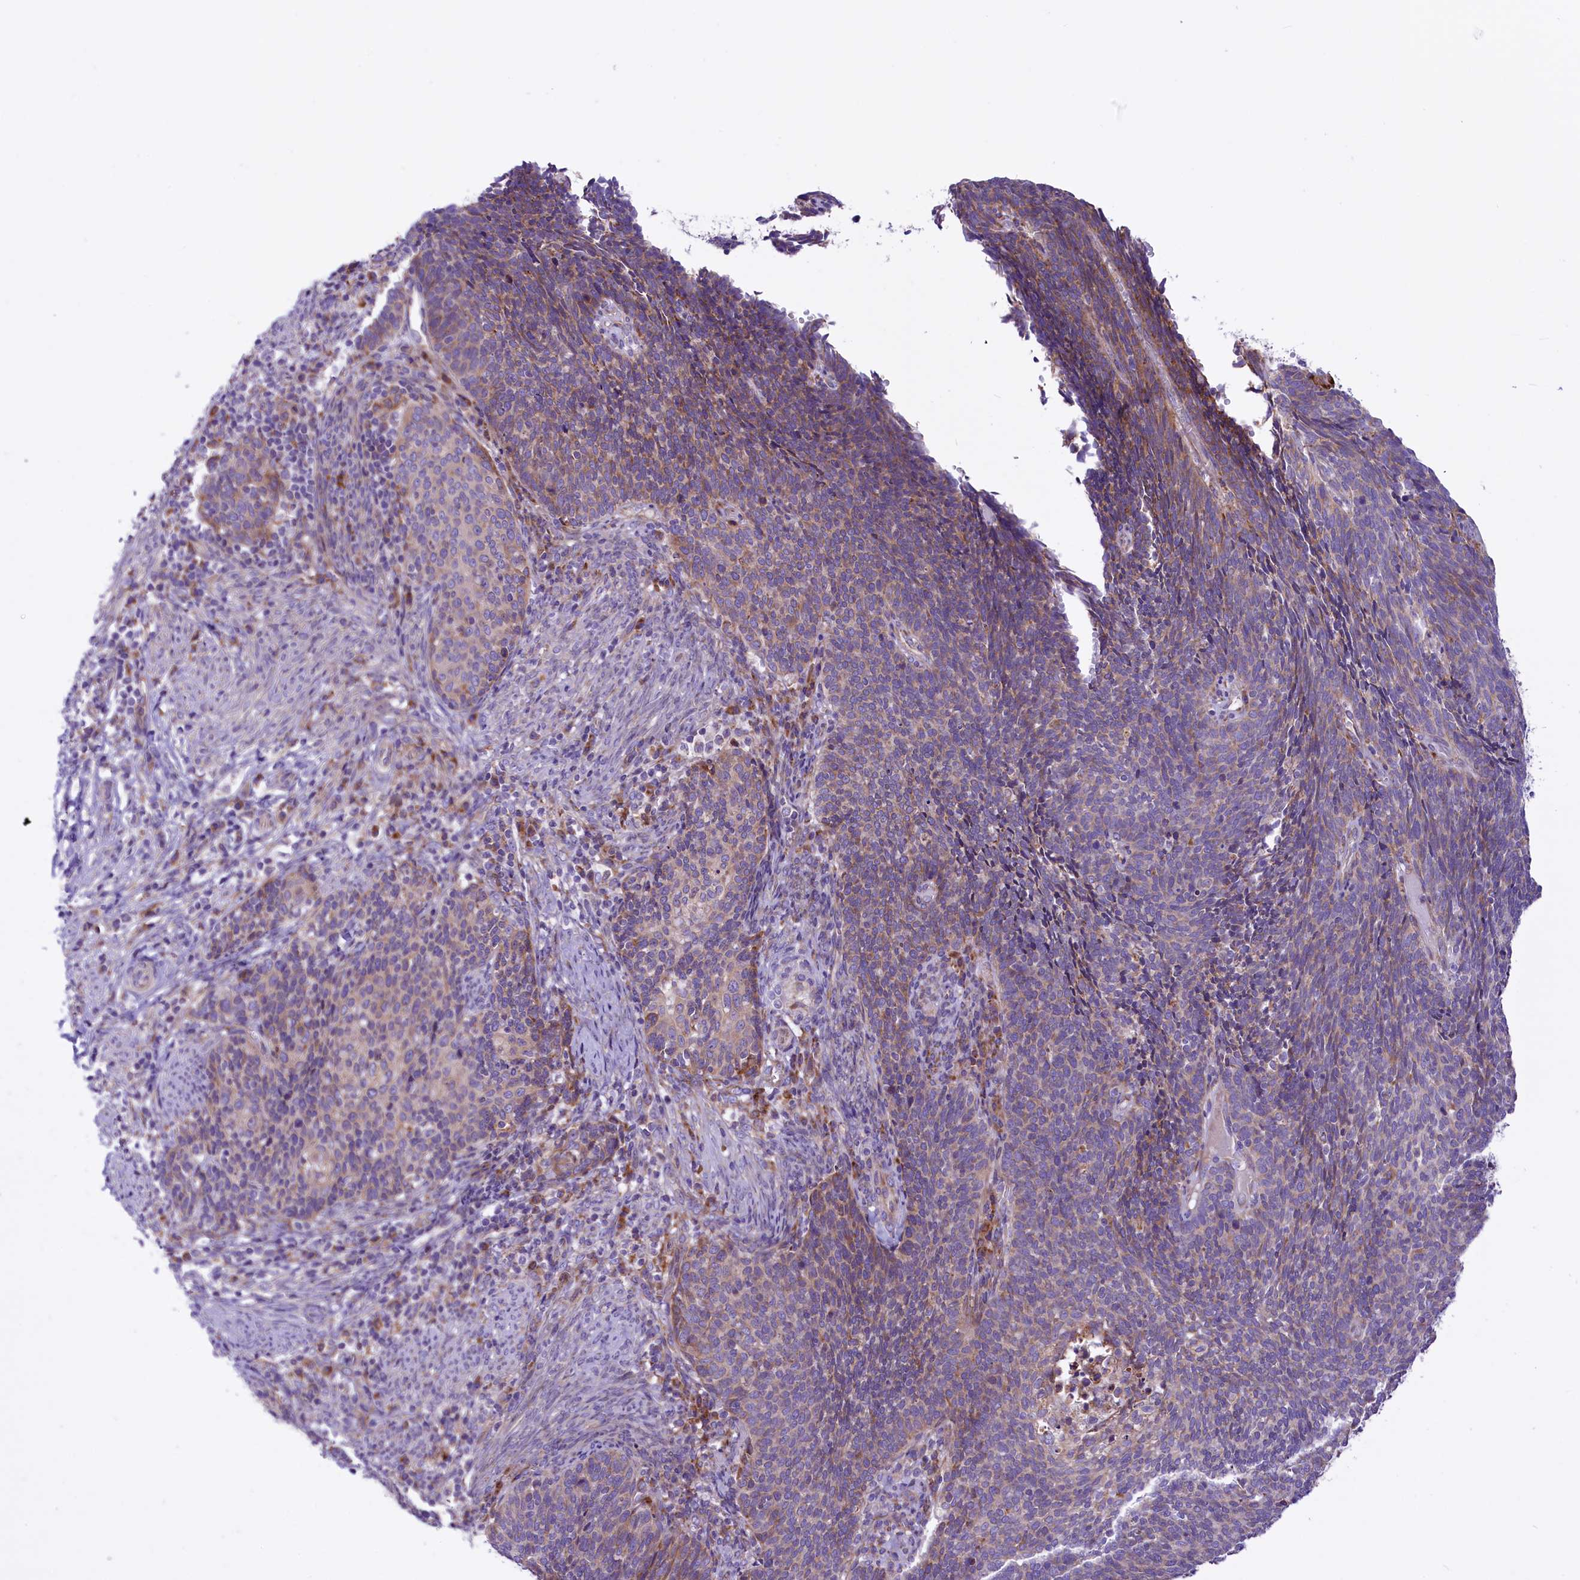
{"staining": {"intensity": "negative", "quantity": "none", "location": "none"}, "tissue": "cervical cancer", "cell_type": "Tumor cells", "image_type": "cancer", "snomed": [{"axis": "morphology", "description": "Squamous cell carcinoma, NOS"}, {"axis": "topography", "description": "Cervix"}], "caption": "DAB immunohistochemical staining of human cervical cancer demonstrates no significant positivity in tumor cells.", "gene": "PTPRU", "patient": {"sex": "female", "age": 39}}